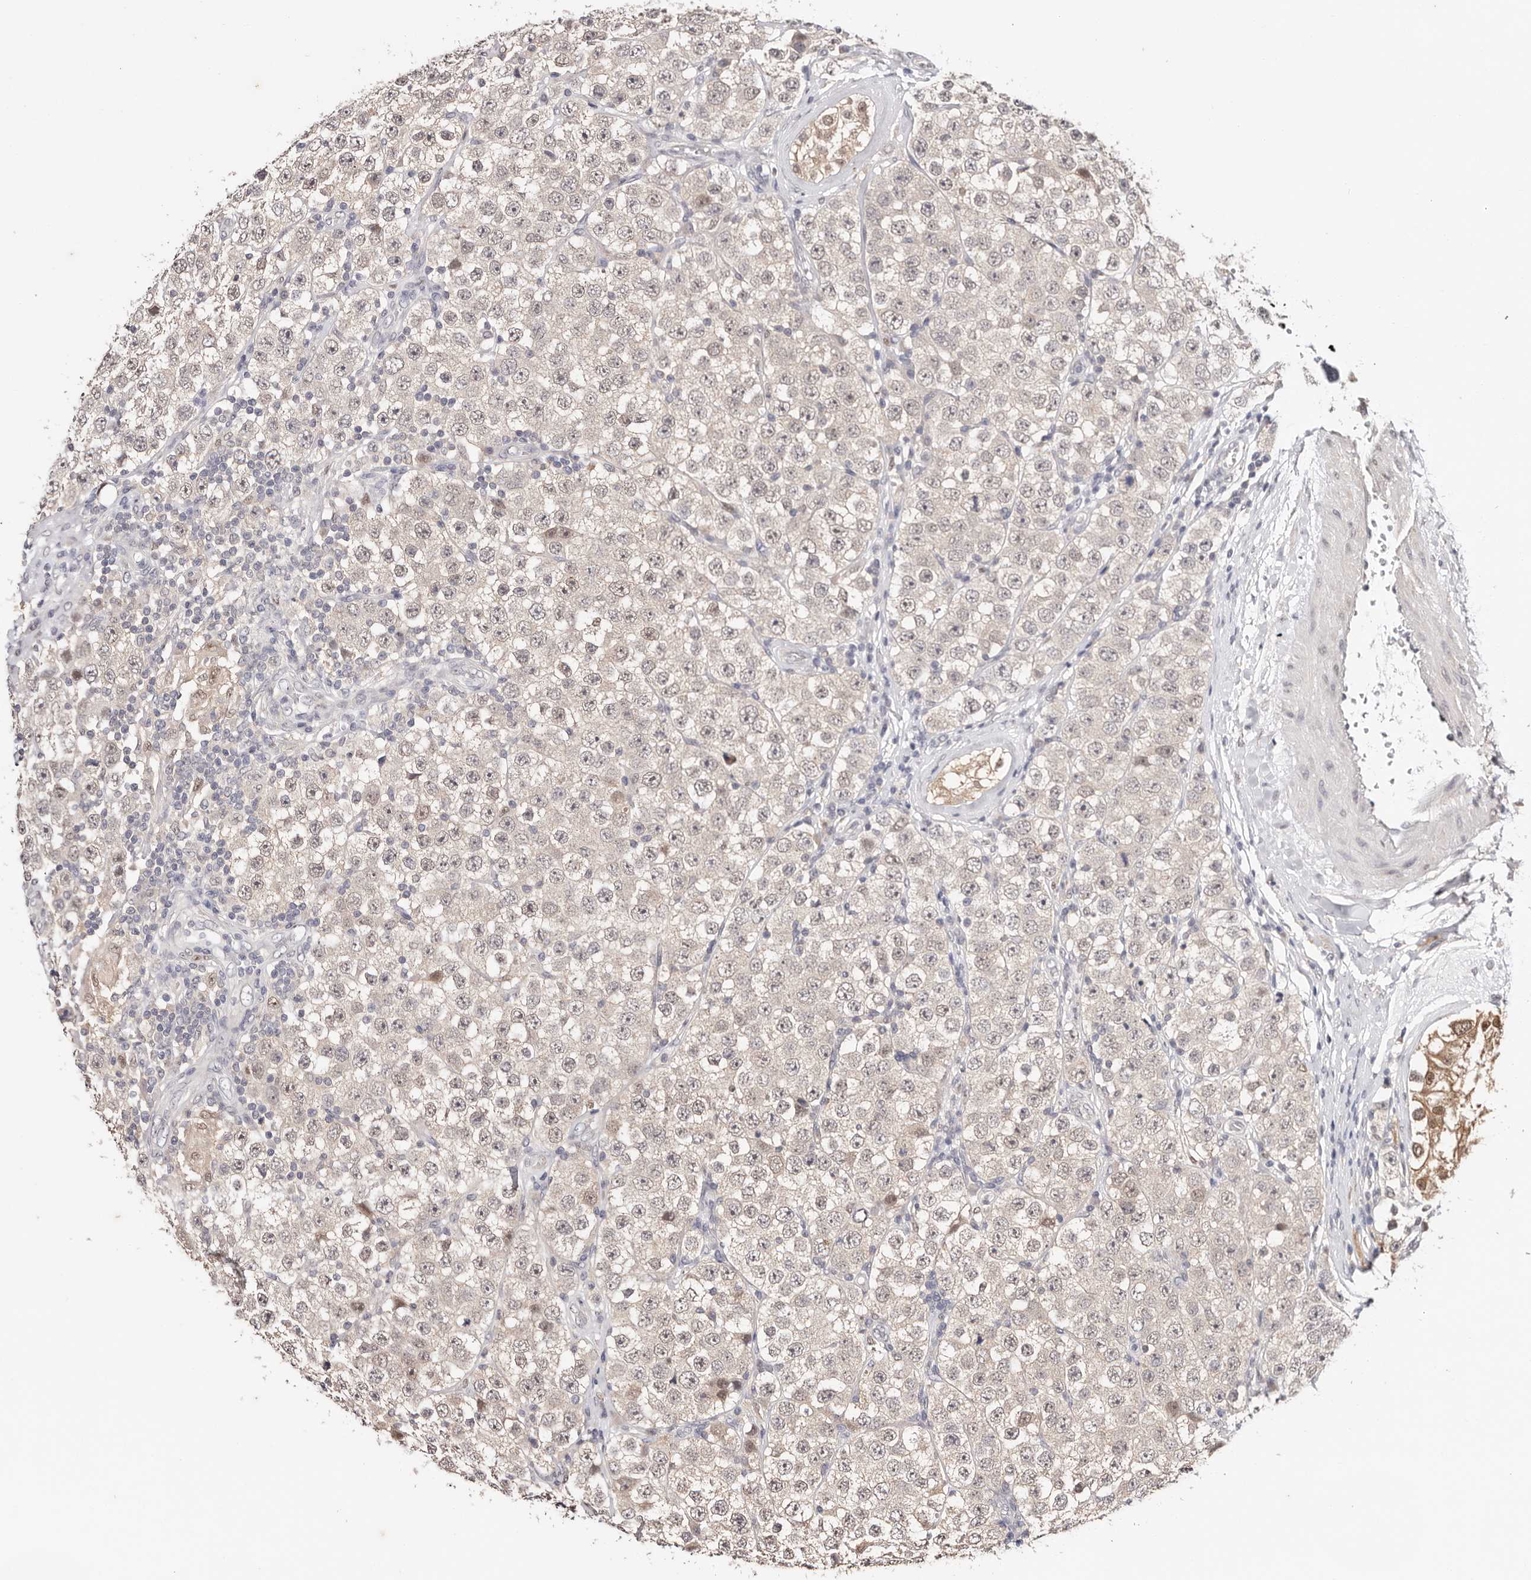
{"staining": {"intensity": "negative", "quantity": "none", "location": "none"}, "tissue": "testis cancer", "cell_type": "Tumor cells", "image_type": "cancer", "snomed": [{"axis": "morphology", "description": "Seminoma, NOS"}, {"axis": "topography", "description": "Testis"}], "caption": "Immunohistochemical staining of testis cancer reveals no significant staining in tumor cells.", "gene": "TYW3", "patient": {"sex": "male", "age": 28}}